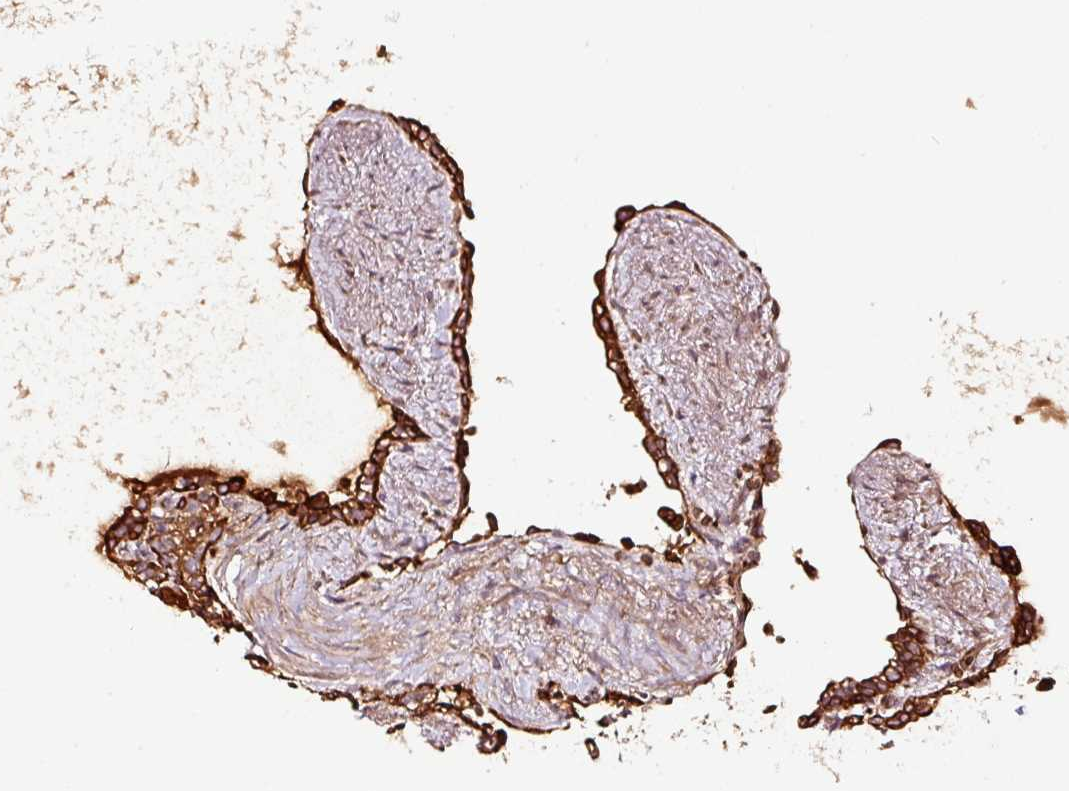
{"staining": {"intensity": "strong", "quantity": ">75%", "location": "cytoplasmic/membranous"}, "tissue": "seminal vesicle", "cell_type": "Glandular cells", "image_type": "normal", "snomed": [{"axis": "morphology", "description": "Normal tissue, NOS"}, {"axis": "topography", "description": "Seminal veicle"}], "caption": "About >75% of glandular cells in normal human seminal vesicle exhibit strong cytoplasmic/membranous protein staining as visualized by brown immunohistochemical staining.", "gene": "PGLYRP2", "patient": {"sex": "male", "age": 76}}